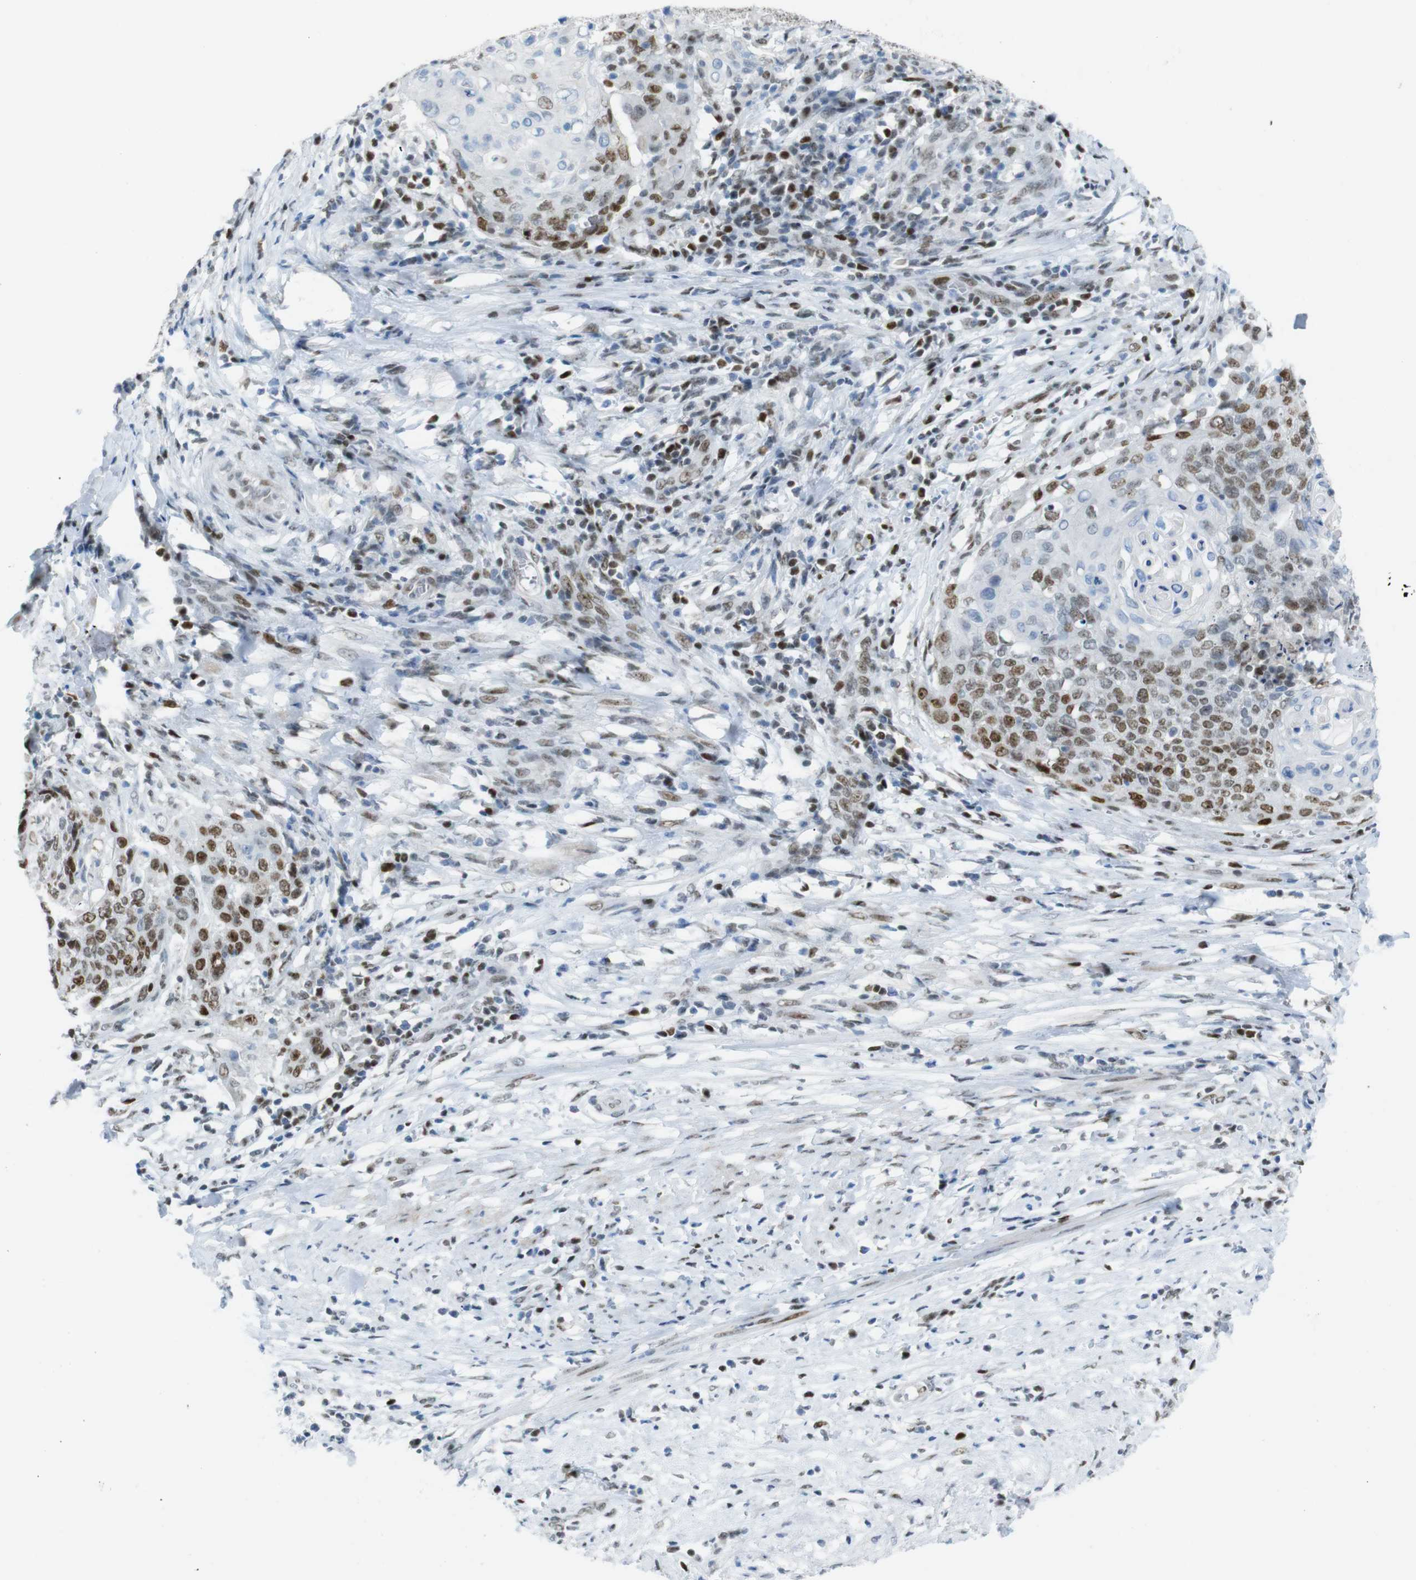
{"staining": {"intensity": "strong", "quantity": "25%-75%", "location": "nuclear"}, "tissue": "cervical cancer", "cell_type": "Tumor cells", "image_type": "cancer", "snomed": [{"axis": "morphology", "description": "Squamous cell carcinoma, NOS"}, {"axis": "topography", "description": "Cervix"}], "caption": "Tumor cells demonstrate strong nuclear expression in about 25%-75% of cells in cervical squamous cell carcinoma.", "gene": "RIOX2", "patient": {"sex": "female", "age": 39}}